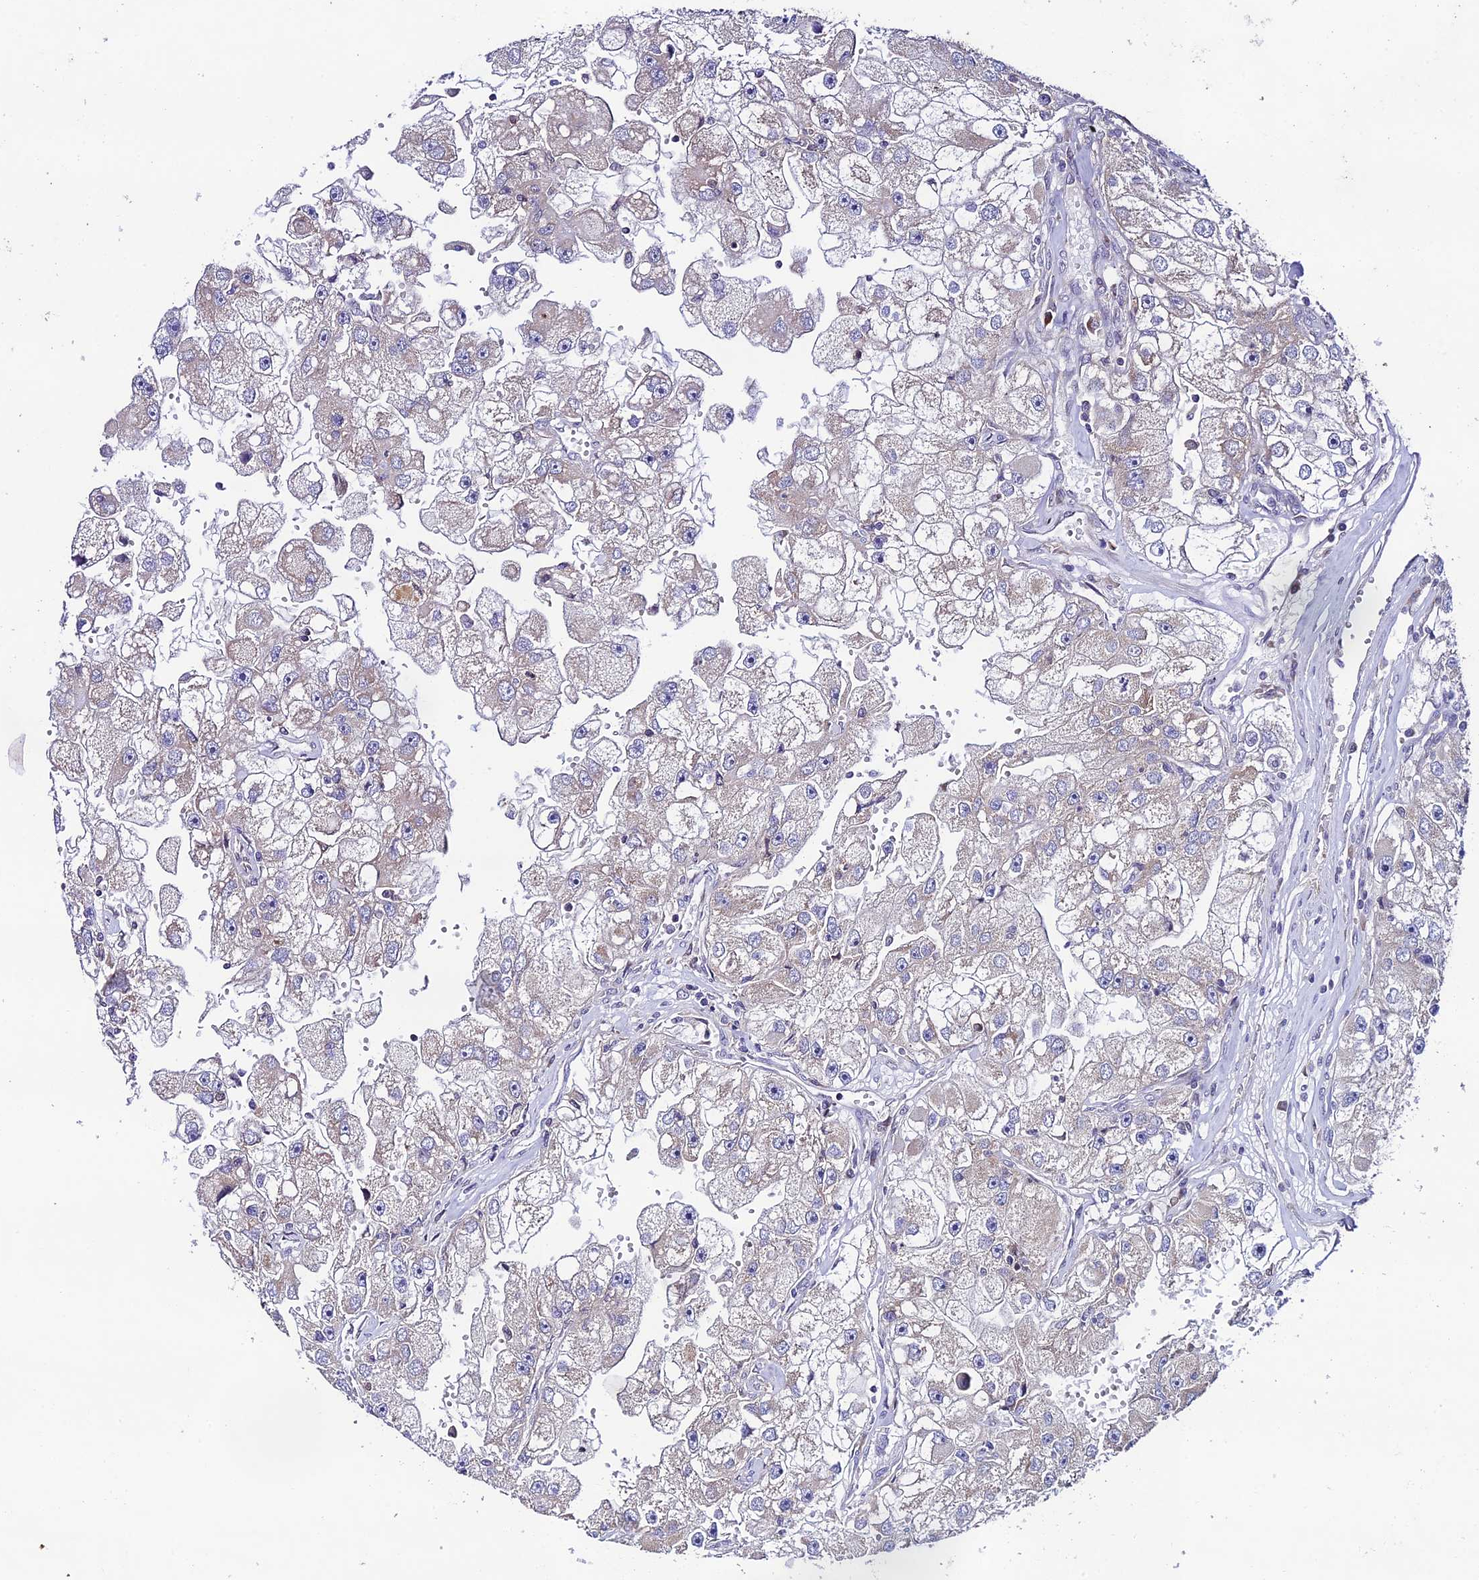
{"staining": {"intensity": "negative", "quantity": "none", "location": "none"}, "tissue": "renal cancer", "cell_type": "Tumor cells", "image_type": "cancer", "snomed": [{"axis": "morphology", "description": "Adenocarcinoma, NOS"}, {"axis": "topography", "description": "Kidney"}], "caption": "A photomicrograph of human adenocarcinoma (renal) is negative for staining in tumor cells.", "gene": "TRIM40", "patient": {"sex": "male", "age": 63}}